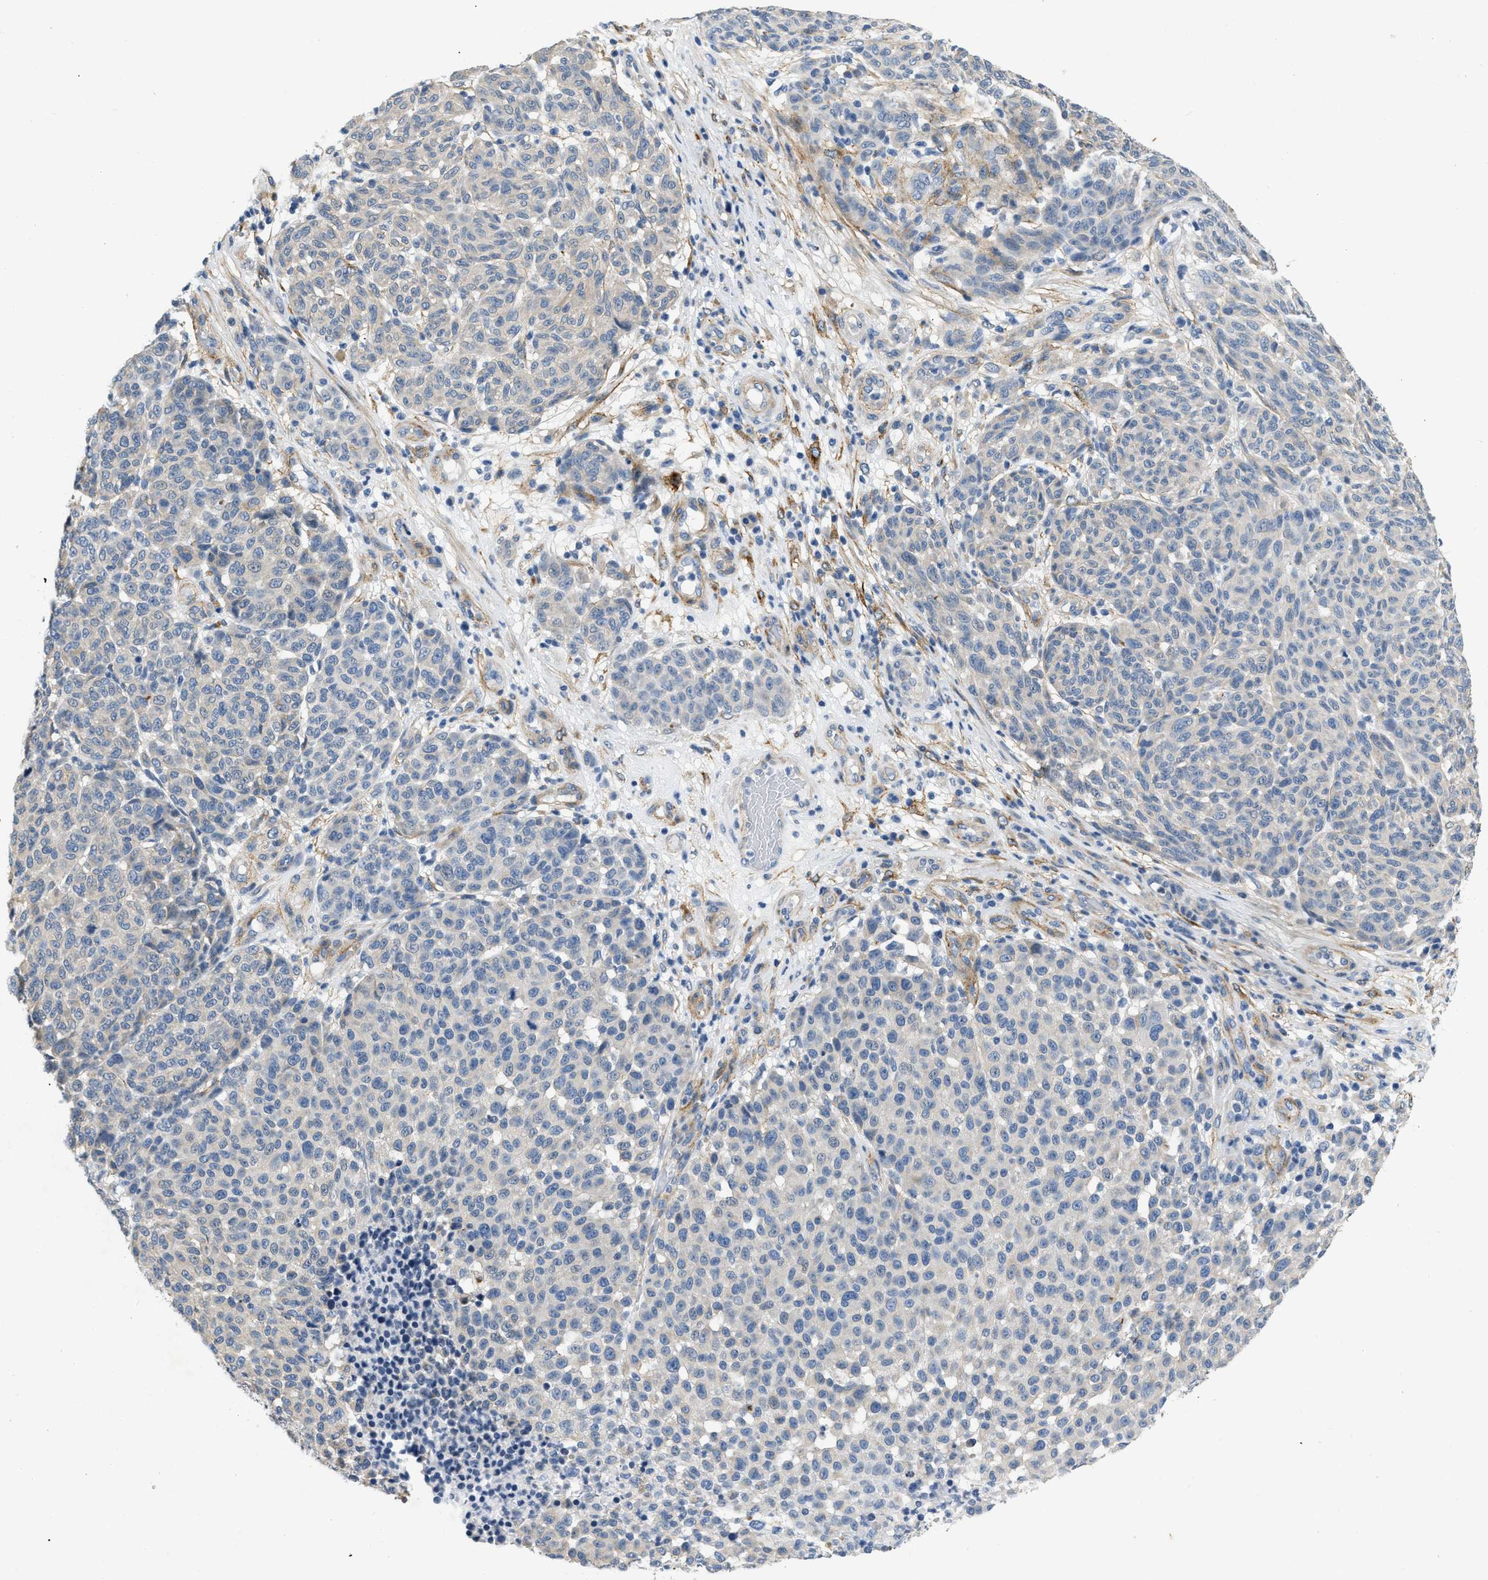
{"staining": {"intensity": "negative", "quantity": "none", "location": "none"}, "tissue": "melanoma", "cell_type": "Tumor cells", "image_type": "cancer", "snomed": [{"axis": "morphology", "description": "Malignant melanoma, NOS"}, {"axis": "topography", "description": "Skin"}], "caption": "IHC image of melanoma stained for a protein (brown), which exhibits no staining in tumor cells.", "gene": "PDGFRA", "patient": {"sex": "male", "age": 59}}